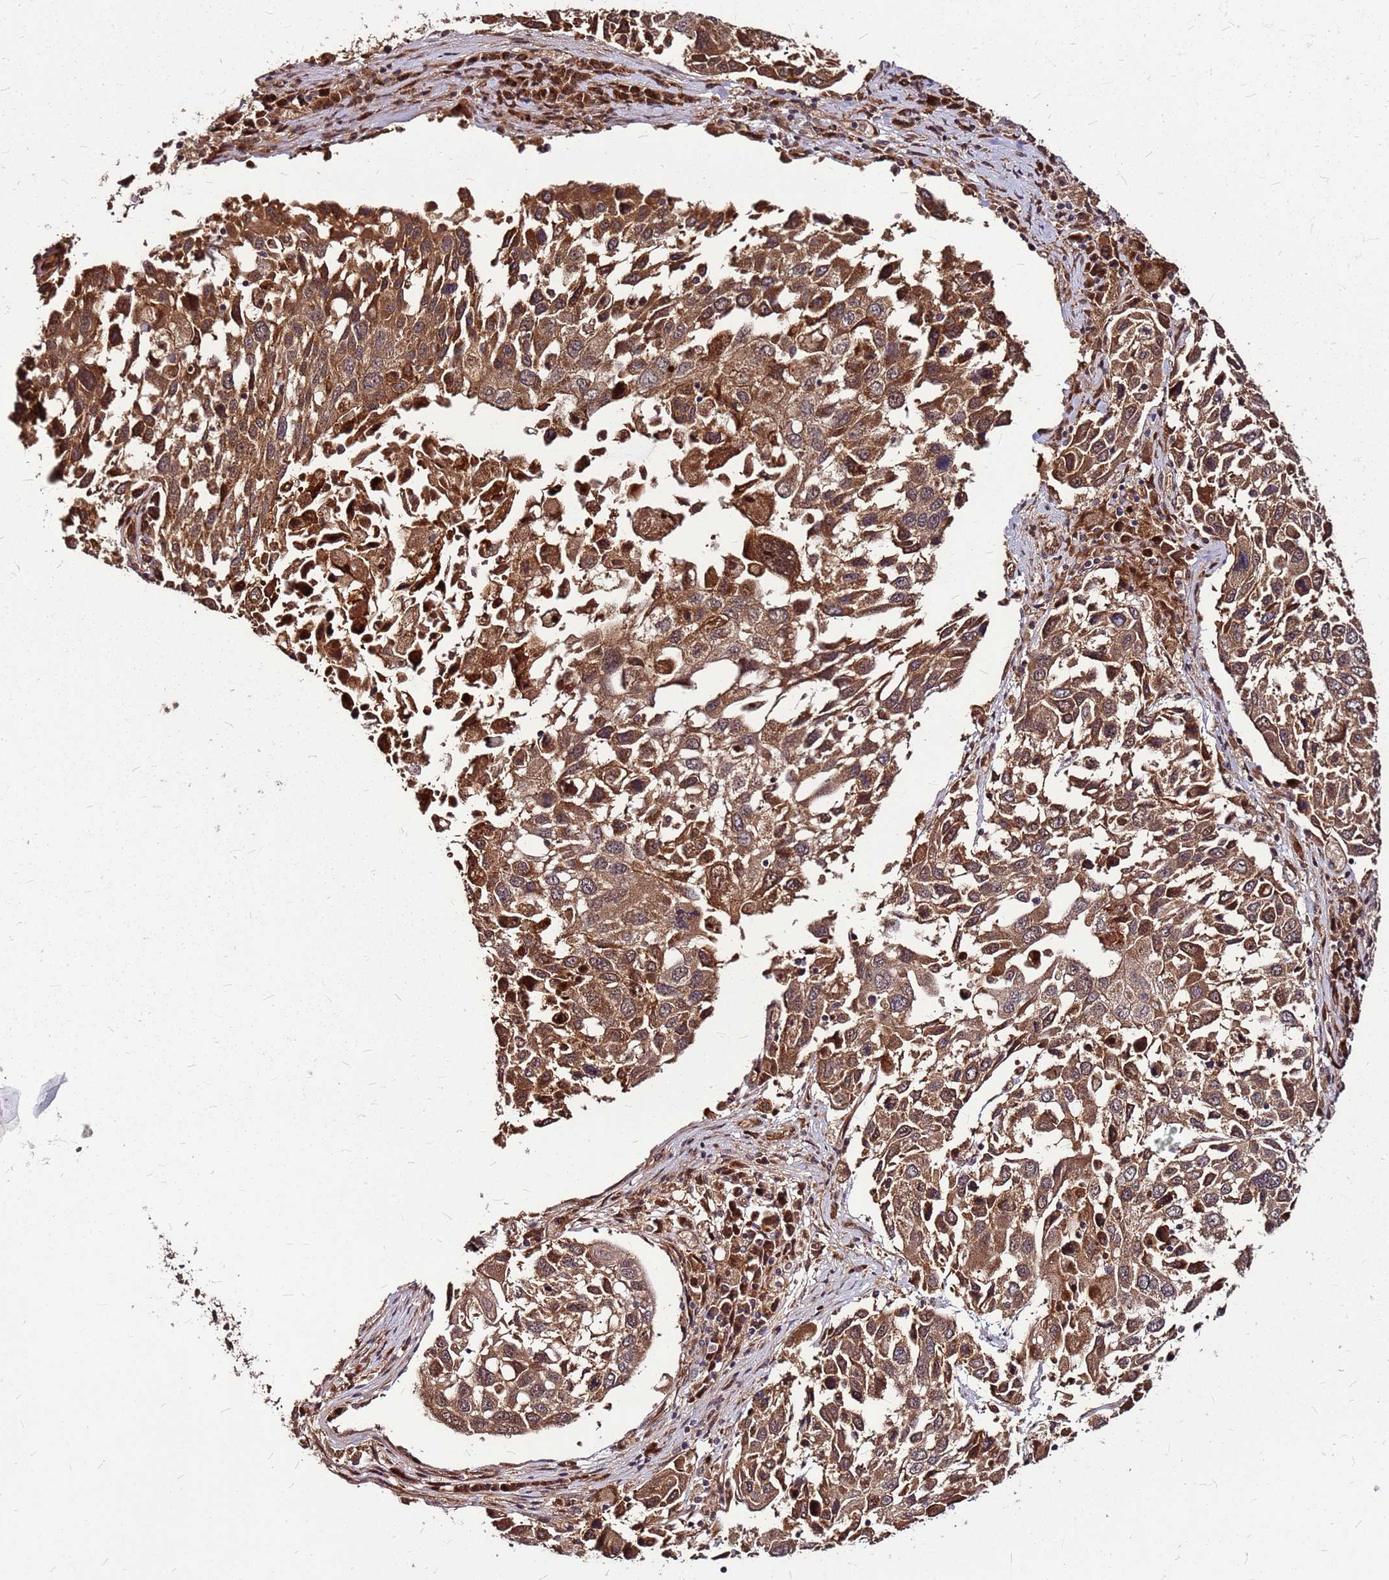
{"staining": {"intensity": "strong", "quantity": ">75%", "location": "cytoplasmic/membranous"}, "tissue": "lung cancer", "cell_type": "Tumor cells", "image_type": "cancer", "snomed": [{"axis": "morphology", "description": "Squamous cell carcinoma, NOS"}, {"axis": "topography", "description": "Lung"}], "caption": "A micrograph of human squamous cell carcinoma (lung) stained for a protein displays strong cytoplasmic/membranous brown staining in tumor cells. Ihc stains the protein of interest in brown and the nuclei are stained blue.", "gene": "LYPLAL1", "patient": {"sex": "male", "age": 65}}